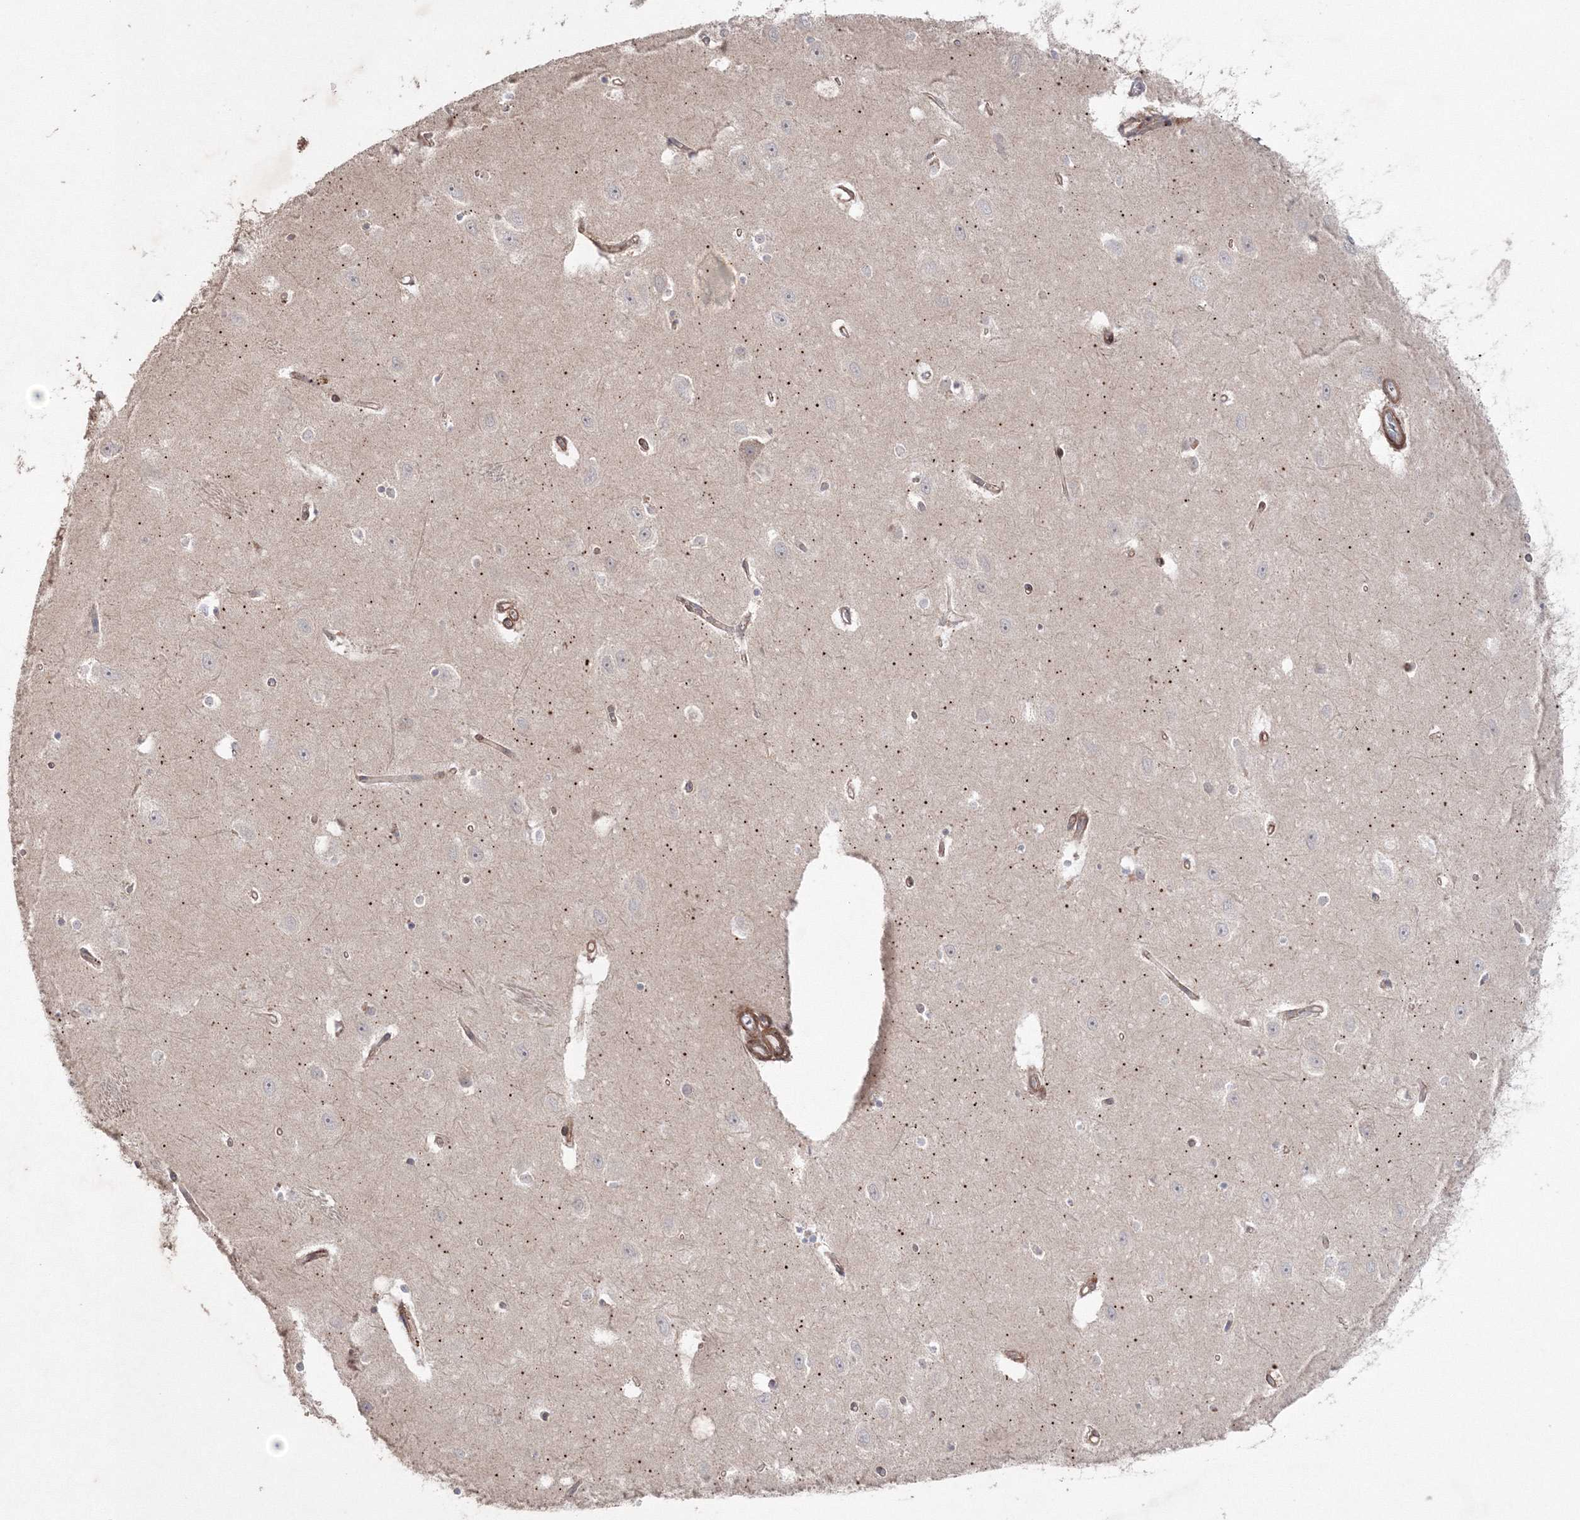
{"staining": {"intensity": "weak", "quantity": "<25%", "location": "cytoplasmic/membranous"}, "tissue": "hippocampus", "cell_type": "Glial cells", "image_type": "normal", "snomed": [{"axis": "morphology", "description": "Normal tissue, NOS"}, {"axis": "topography", "description": "Hippocampus"}], "caption": "Immunohistochemical staining of unremarkable human hippocampus exhibits no significant positivity in glial cells.", "gene": "NOA1", "patient": {"sex": "female", "age": 64}}